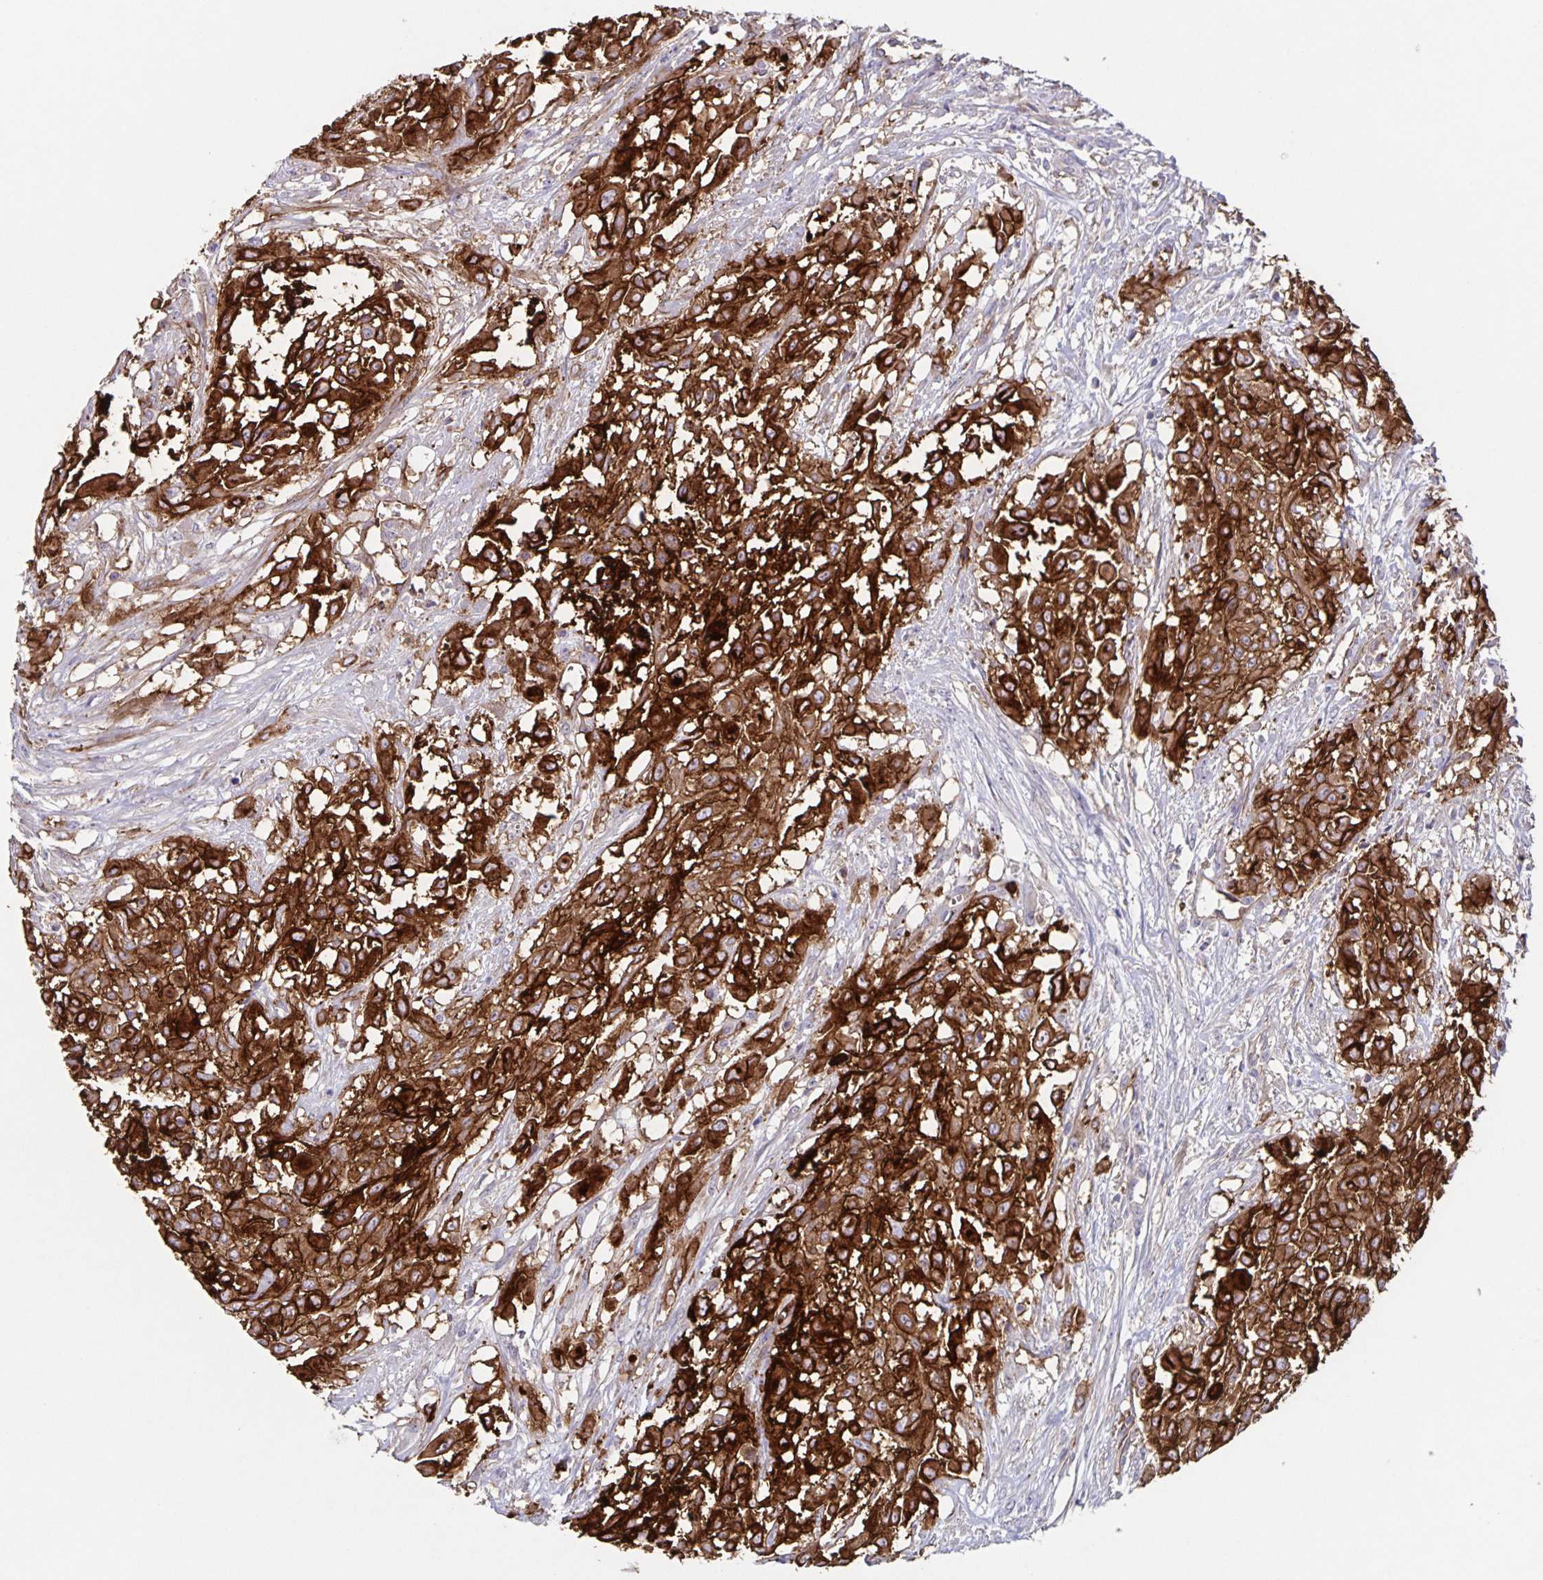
{"staining": {"intensity": "strong", "quantity": ">75%", "location": "cytoplasmic/membranous"}, "tissue": "urothelial cancer", "cell_type": "Tumor cells", "image_type": "cancer", "snomed": [{"axis": "morphology", "description": "Urothelial carcinoma, High grade"}, {"axis": "topography", "description": "Urinary bladder"}], "caption": "Protein positivity by immunohistochemistry reveals strong cytoplasmic/membranous expression in about >75% of tumor cells in high-grade urothelial carcinoma. Nuclei are stained in blue.", "gene": "ITGA2", "patient": {"sex": "male", "age": 57}}